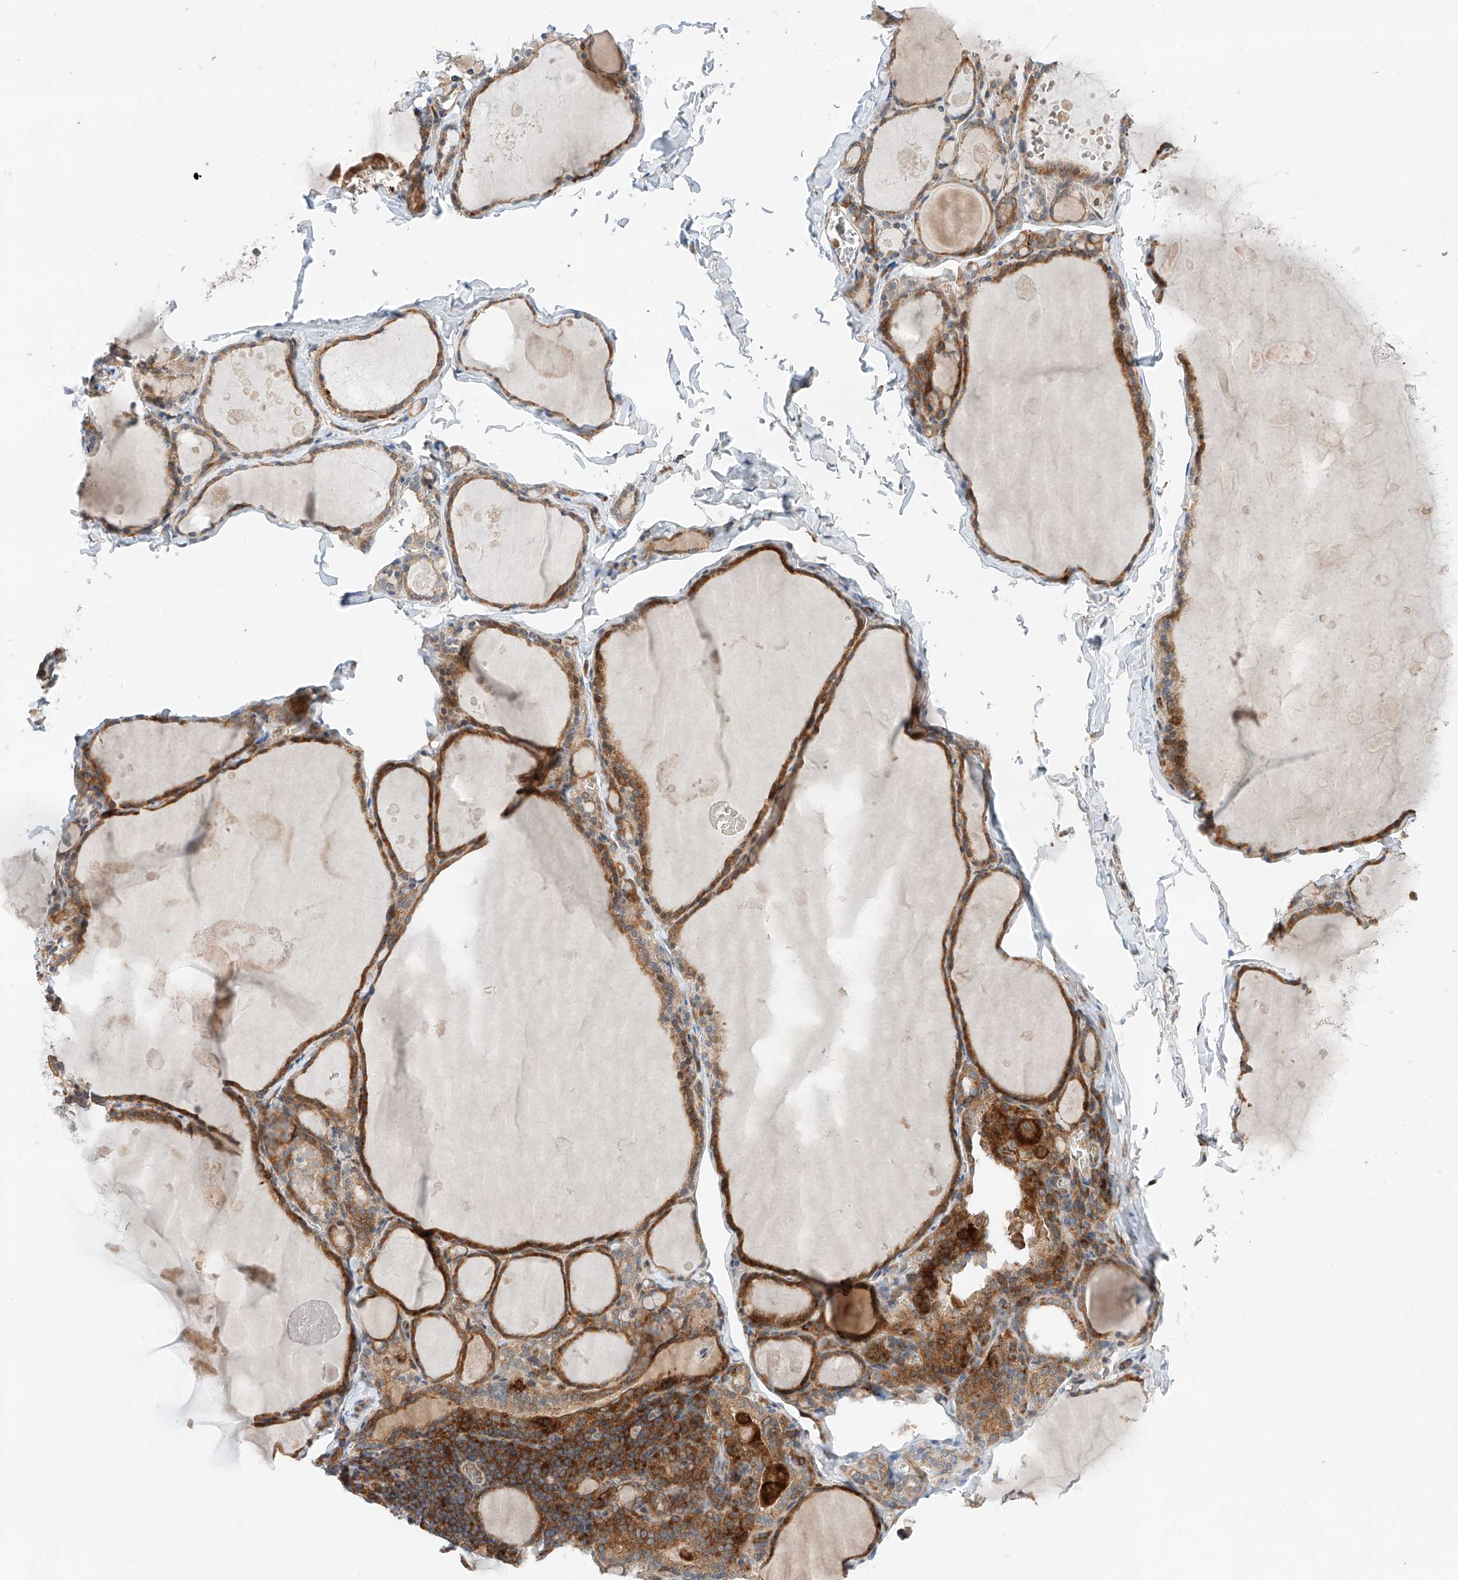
{"staining": {"intensity": "moderate", "quantity": ">75%", "location": "cytoplasmic/membranous"}, "tissue": "thyroid gland", "cell_type": "Glandular cells", "image_type": "normal", "snomed": [{"axis": "morphology", "description": "Normal tissue, NOS"}, {"axis": "topography", "description": "Thyroid gland"}], "caption": "Moderate cytoplasmic/membranous expression for a protein is present in about >75% of glandular cells of unremarkable thyroid gland using immunohistochemistry (IHC).", "gene": "RUSC1", "patient": {"sex": "male", "age": 56}}